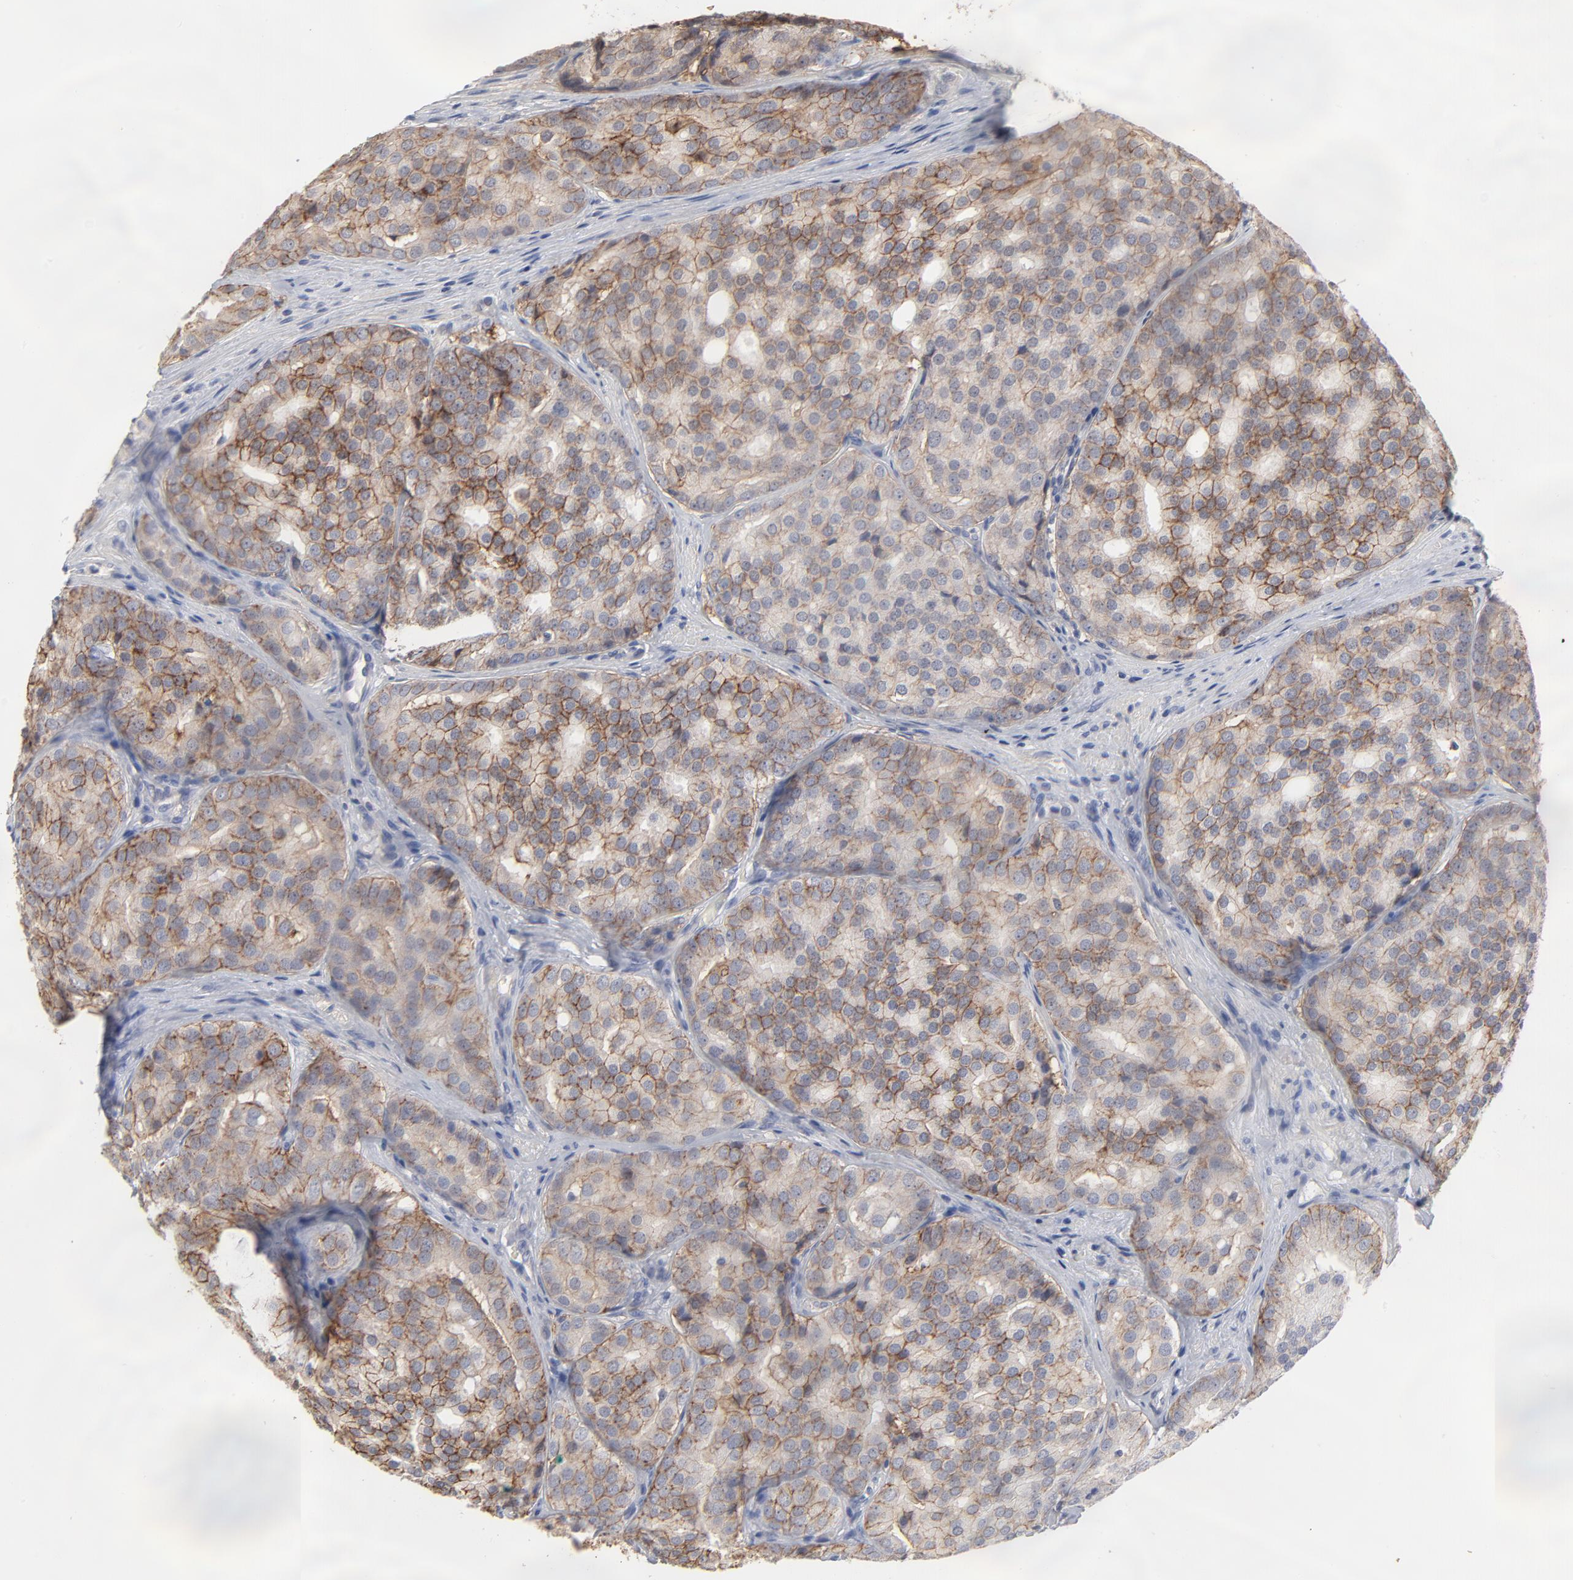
{"staining": {"intensity": "moderate", "quantity": ">75%", "location": "cytoplasmic/membranous"}, "tissue": "prostate cancer", "cell_type": "Tumor cells", "image_type": "cancer", "snomed": [{"axis": "morphology", "description": "Adenocarcinoma, High grade"}, {"axis": "topography", "description": "Prostate"}], "caption": "The image reveals staining of high-grade adenocarcinoma (prostate), revealing moderate cytoplasmic/membranous protein staining (brown color) within tumor cells.", "gene": "SLC16A1", "patient": {"sex": "male", "age": 64}}